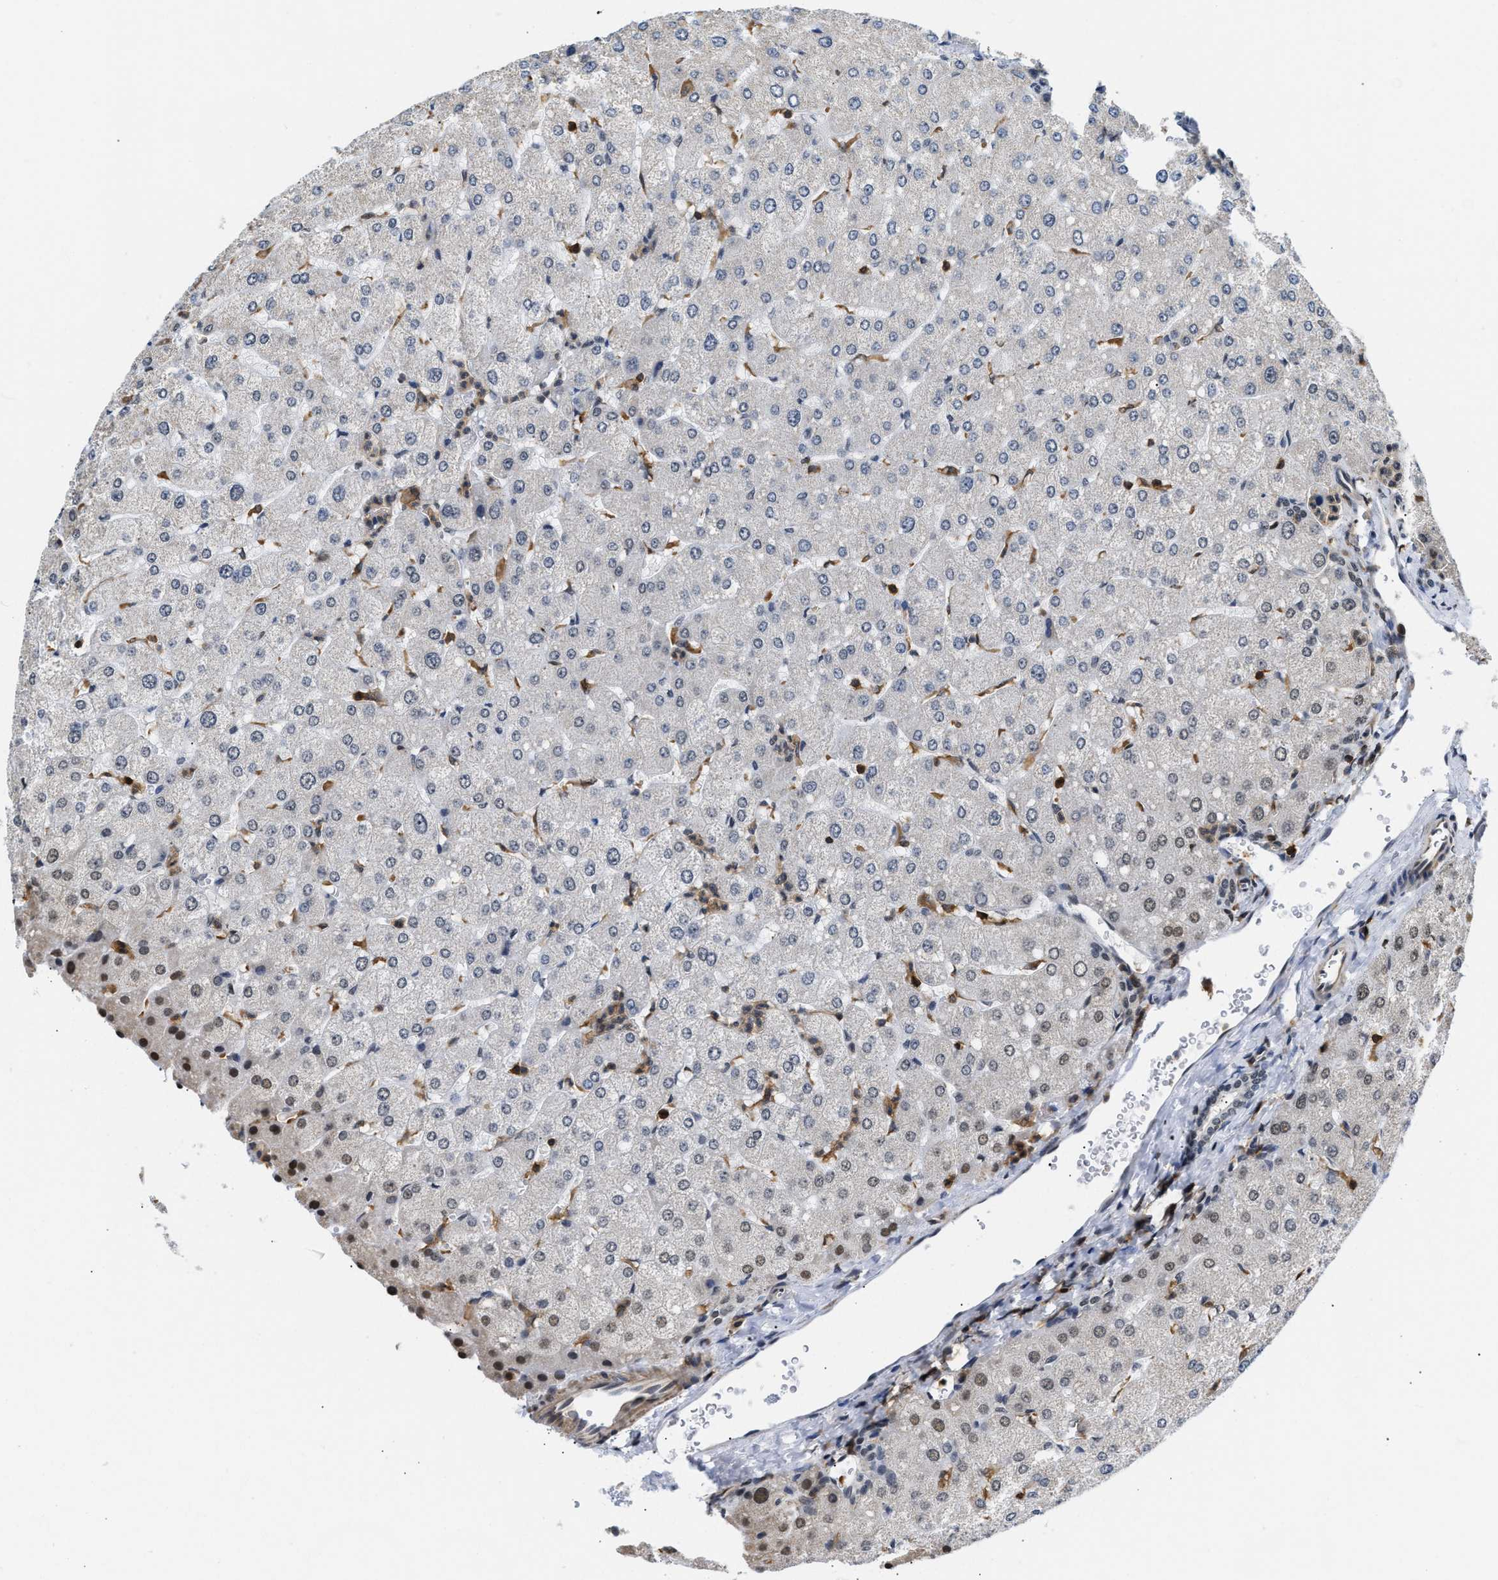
{"staining": {"intensity": "negative", "quantity": "none", "location": "none"}, "tissue": "liver", "cell_type": "Cholangiocytes", "image_type": "normal", "snomed": [{"axis": "morphology", "description": "Normal tissue, NOS"}, {"axis": "topography", "description": "Liver"}], "caption": "Protein analysis of unremarkable liver exhibits no significant expression in cholangiocytes. (Brightfield microscopy of DAB (3,3'-diaminobenzidine) immunohistochemistry at high magnification).", "gene": "STK10", "patient": {"sex": "male", "age": 55}}